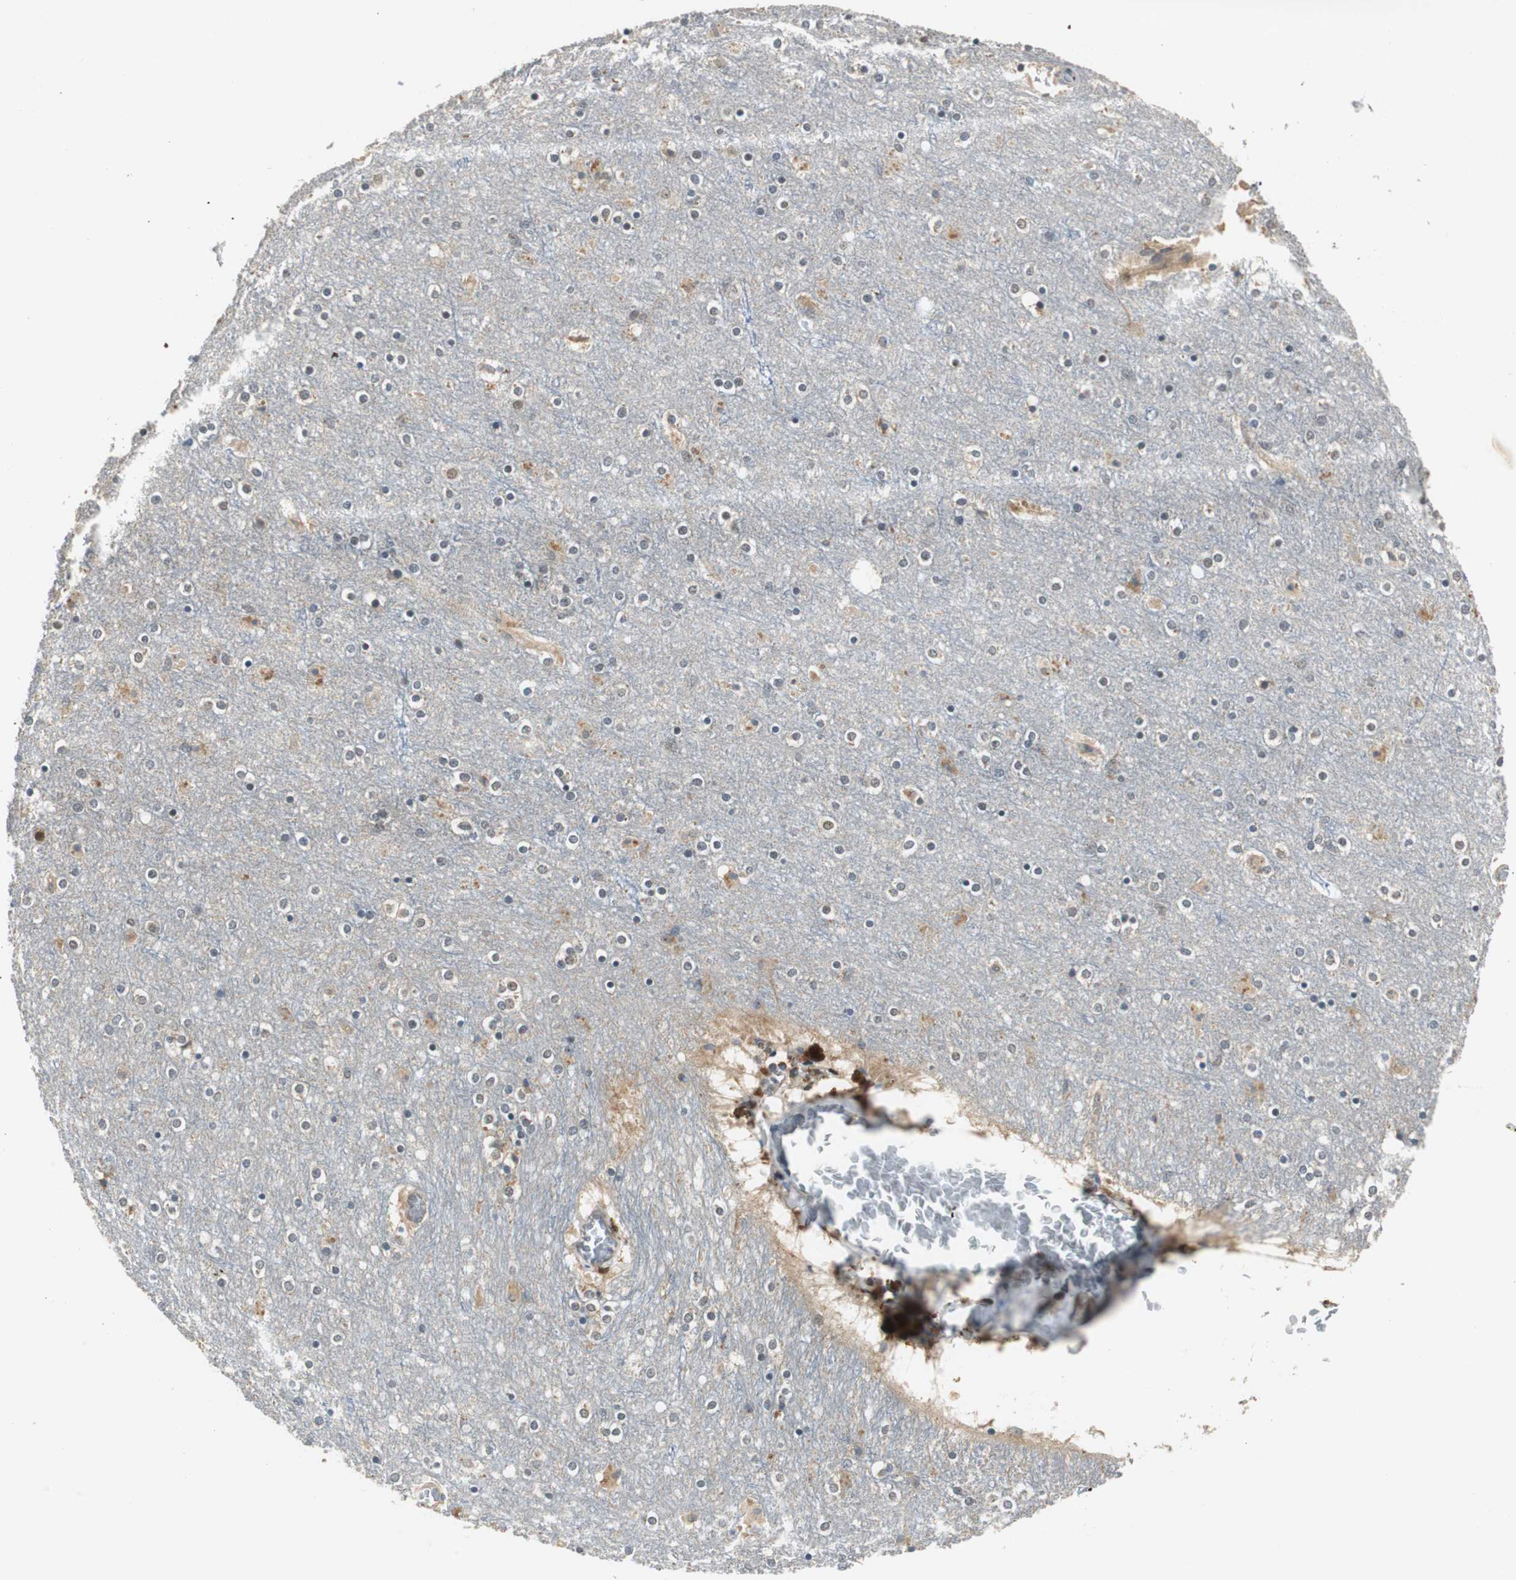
{"staining": {"intensity": "negative", "quantity": "none", "location": "none"}, "tissue": "cerebral cortex", "cell_type": "Endothelial cells", "image_type": "normal", "snomed": [{"axis": "morphology", "description": "Normal tissue, NOS"}, {"axis": "topography", "description": "Cerebral cortex"}], "caption": "Immunohistochemical staining of normal human cerebral cortex reveals no significant expression in endothelial cells.", "gene": "PSMB4", "patient": {"sex": "female", "age": 54}}